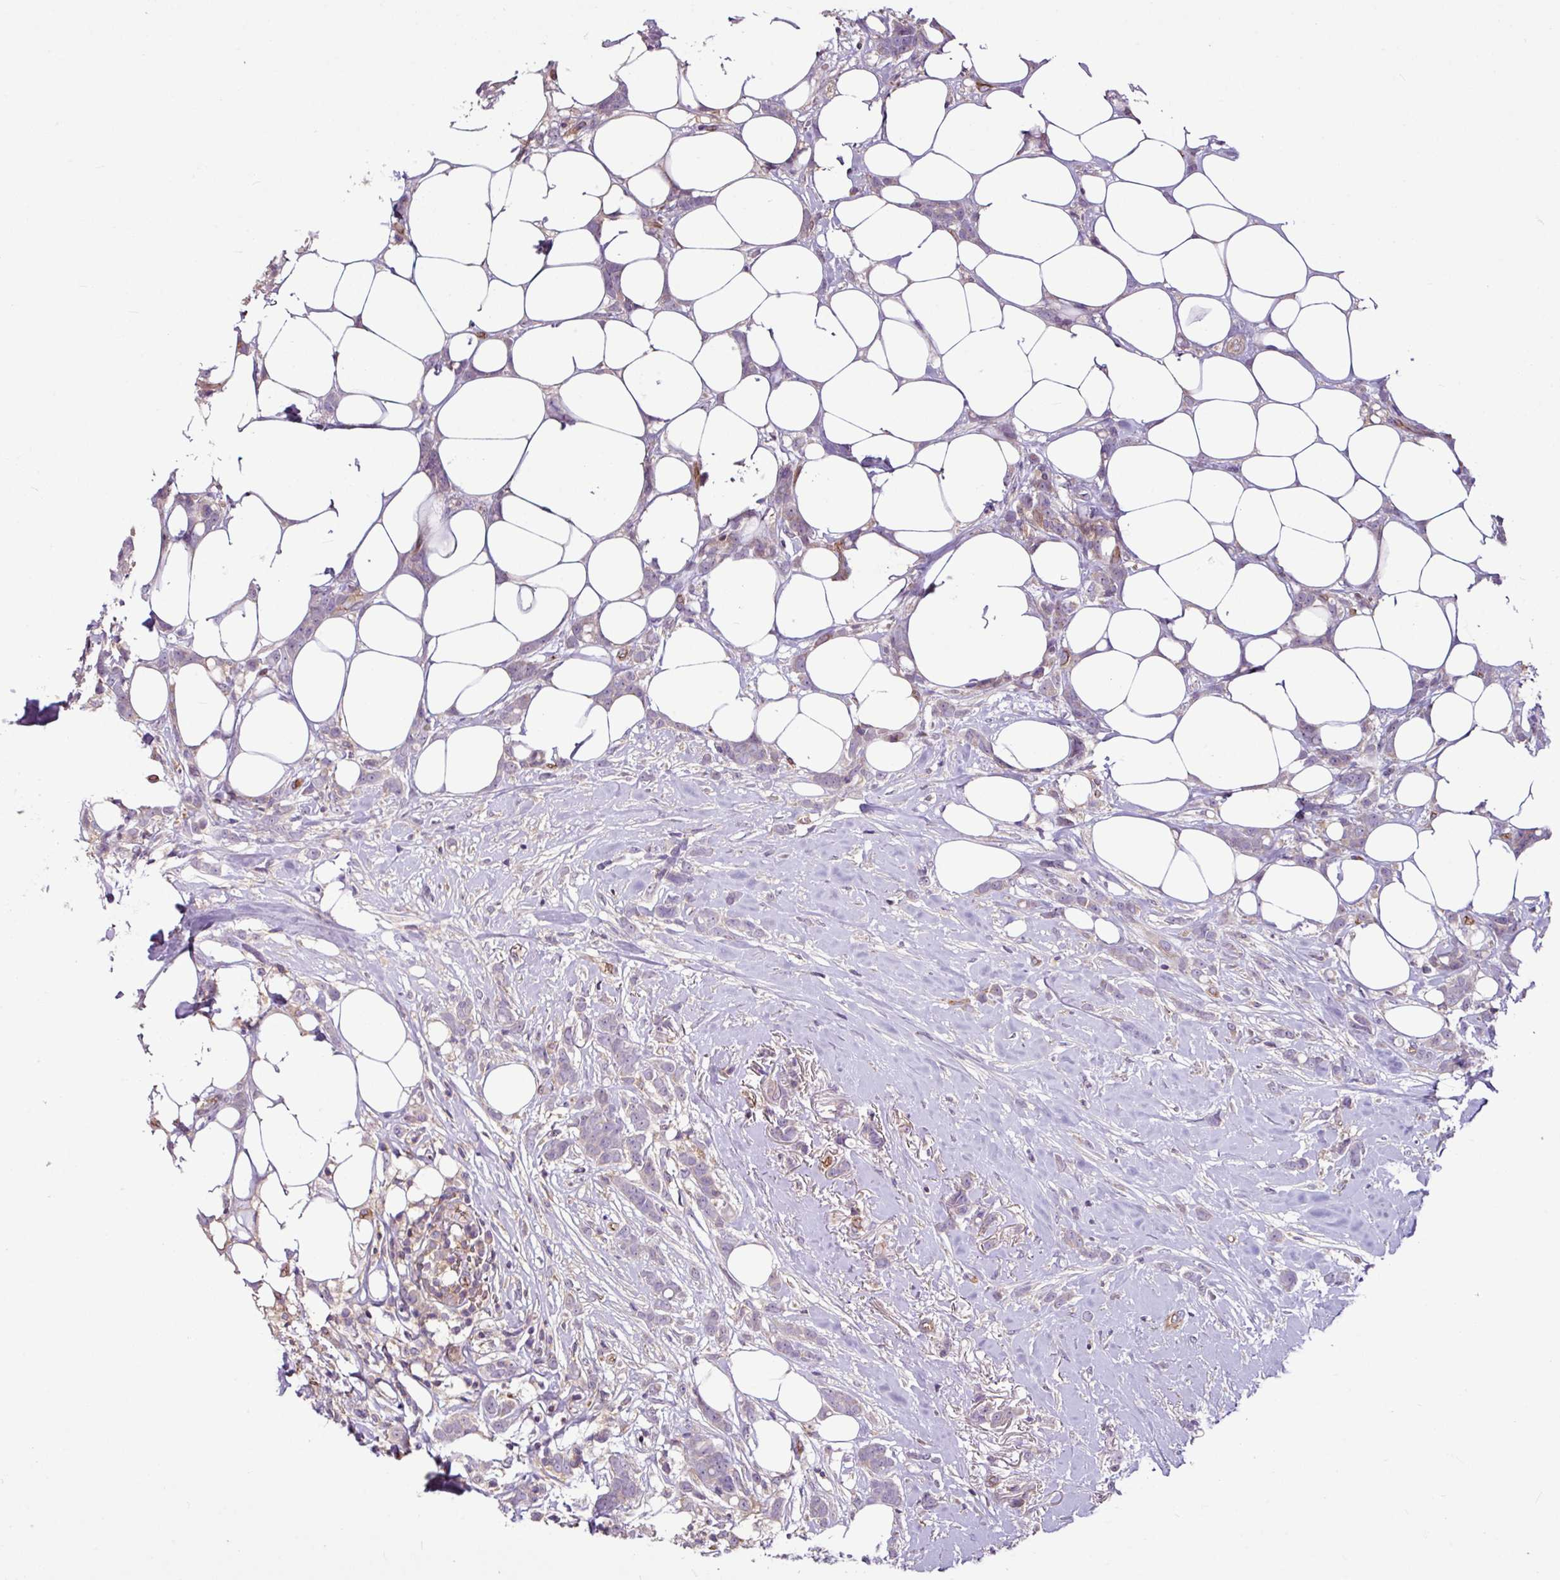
{"staining": {"intensity": "negative", "quantity": "none", "location": "none"}, "tissue": "breast cancer", "cell_type": "Tumor cells", "image_type": "cancer", "snomed": [{"axis": "morphology", "description": "Duct carcinoma"}, {"axis": "topography", "description": "Breast"}], "caption": "Histopathology image shows no protein expression in tumor cells of breast invasive ductal carcinoma tissue.", "gene": "ZNF106", "patient": {"sex": "female", "age": 80}}